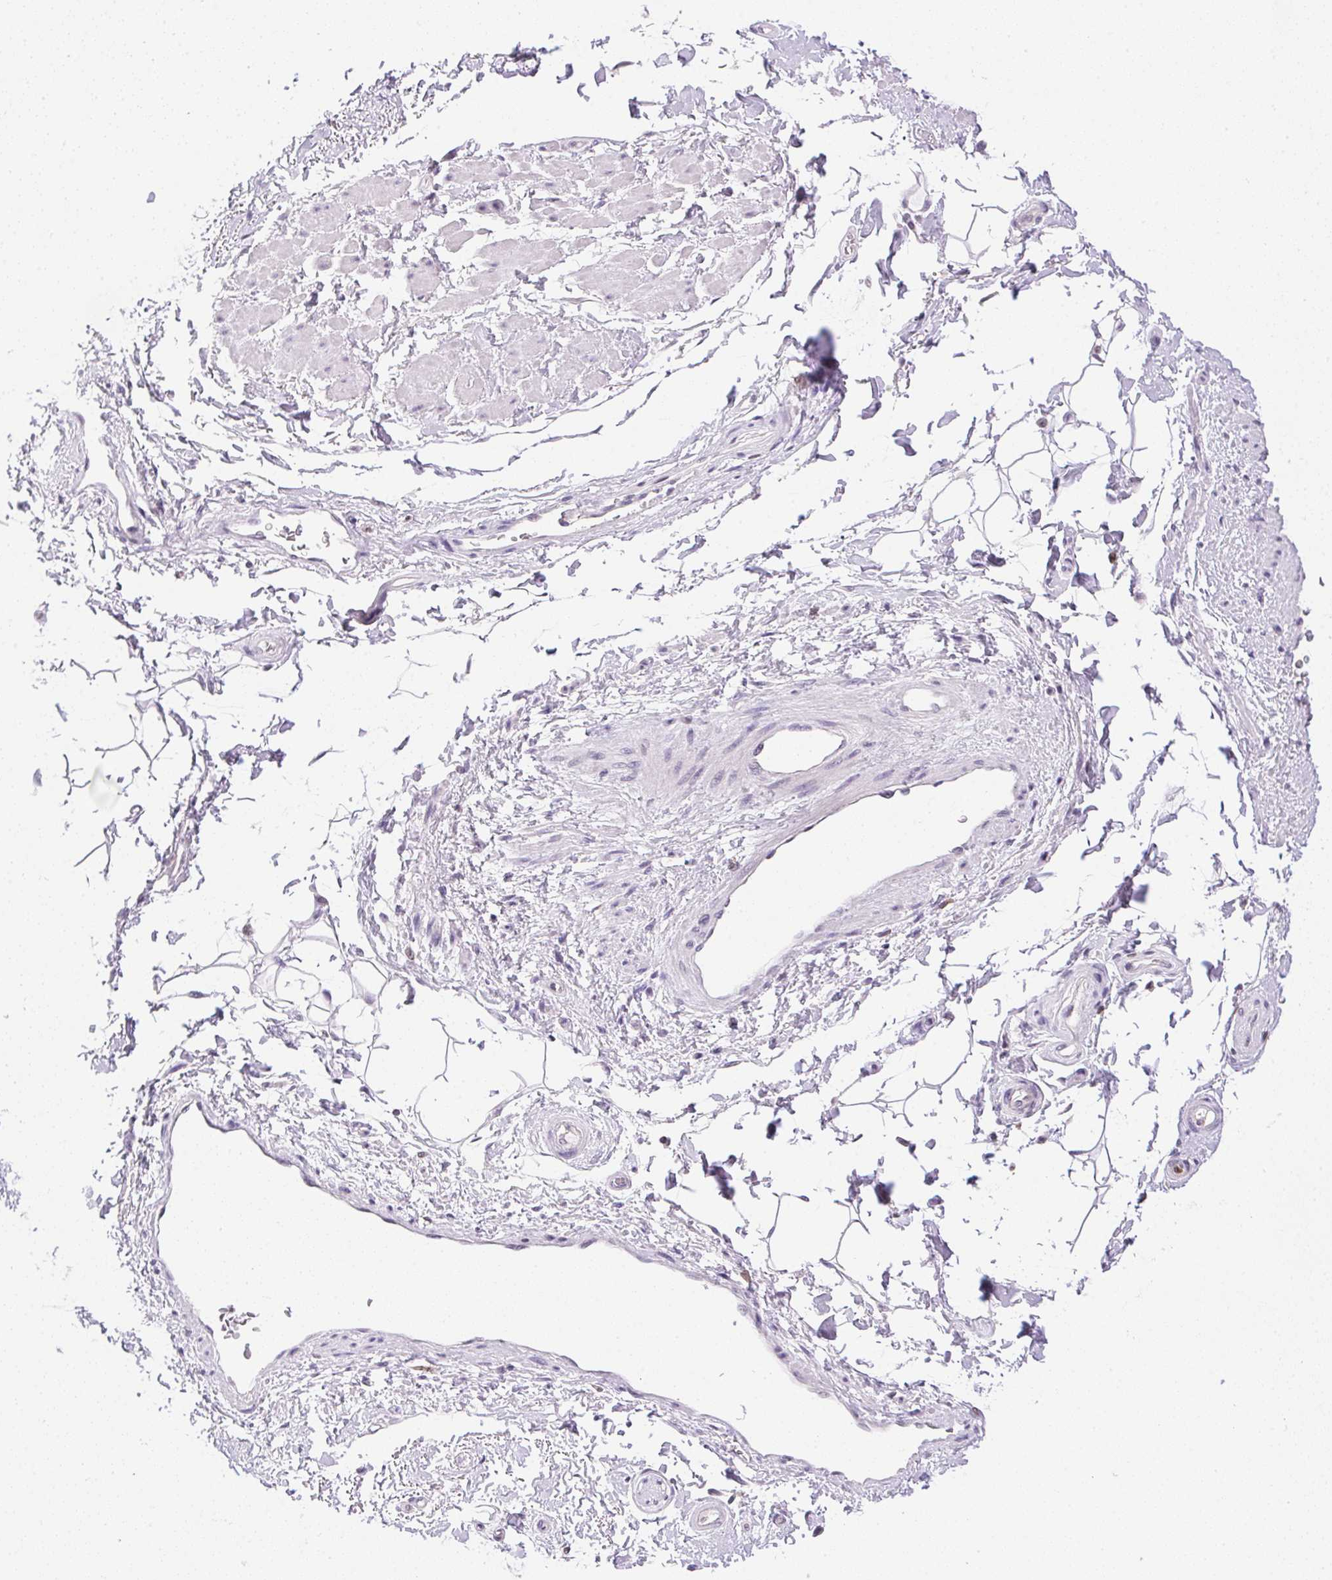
{"staining": {"intensity": "negative", "quantity": "none", "location": "none"}, "tissue": "adipose tissue", "cell_type": "Adipocytes", "image_type": "normal", "snomed": [{"axis": "morphology", "description": "Normal tissue, NOS"}, {"axis": "topography", "description": "Anal"}, {"axis": "topography", "description": "Peripheral nerve tissue"}], "caption": "The histopathology image displays no staining of adipocytes in unremarkable adipose tissue.", "gene": "PRL", "patient": {"sex": "male", "age": 51}}